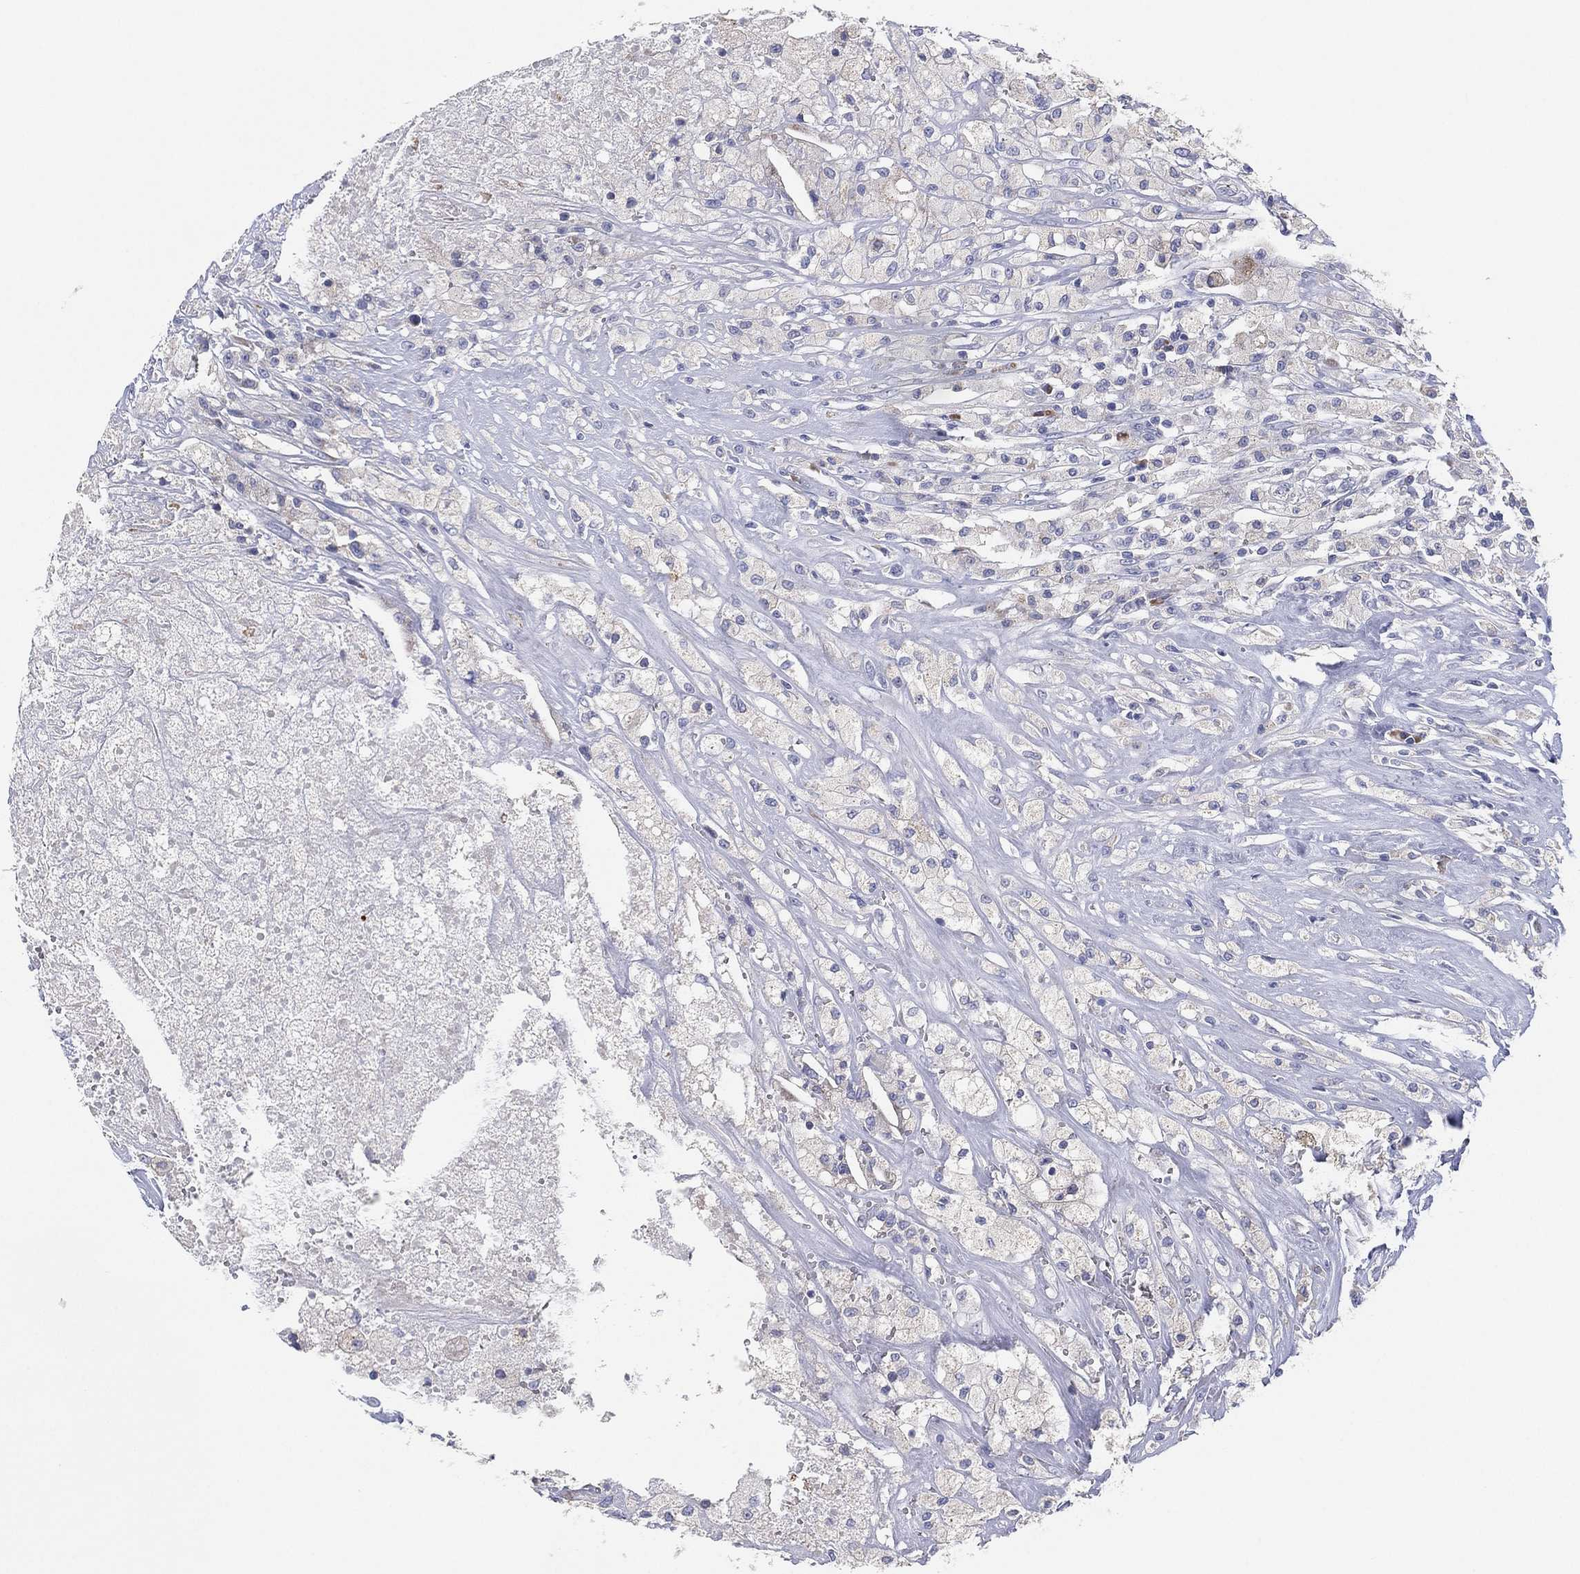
{"staining": {"intensity": "negative", "quantity": "none", "location": "none"}, "tissue": "testis cancer", "cell_type": "Tumor cells", "image_type": "cancer", "snomed": [{"axis": "morphology", "description": "Necrosis, NOS"}, {"axis": "morphology", "description": "Carcinoma, Embryonal, NOS"}, {"axis": "topography", "description": "Testis"}], "caption": "IHC image of testis cancer stained for a protein (brown), which reveals no staining in tumor cells.", "gene": "TMEM40", "patient": {"sex": "male", "age": 19}}